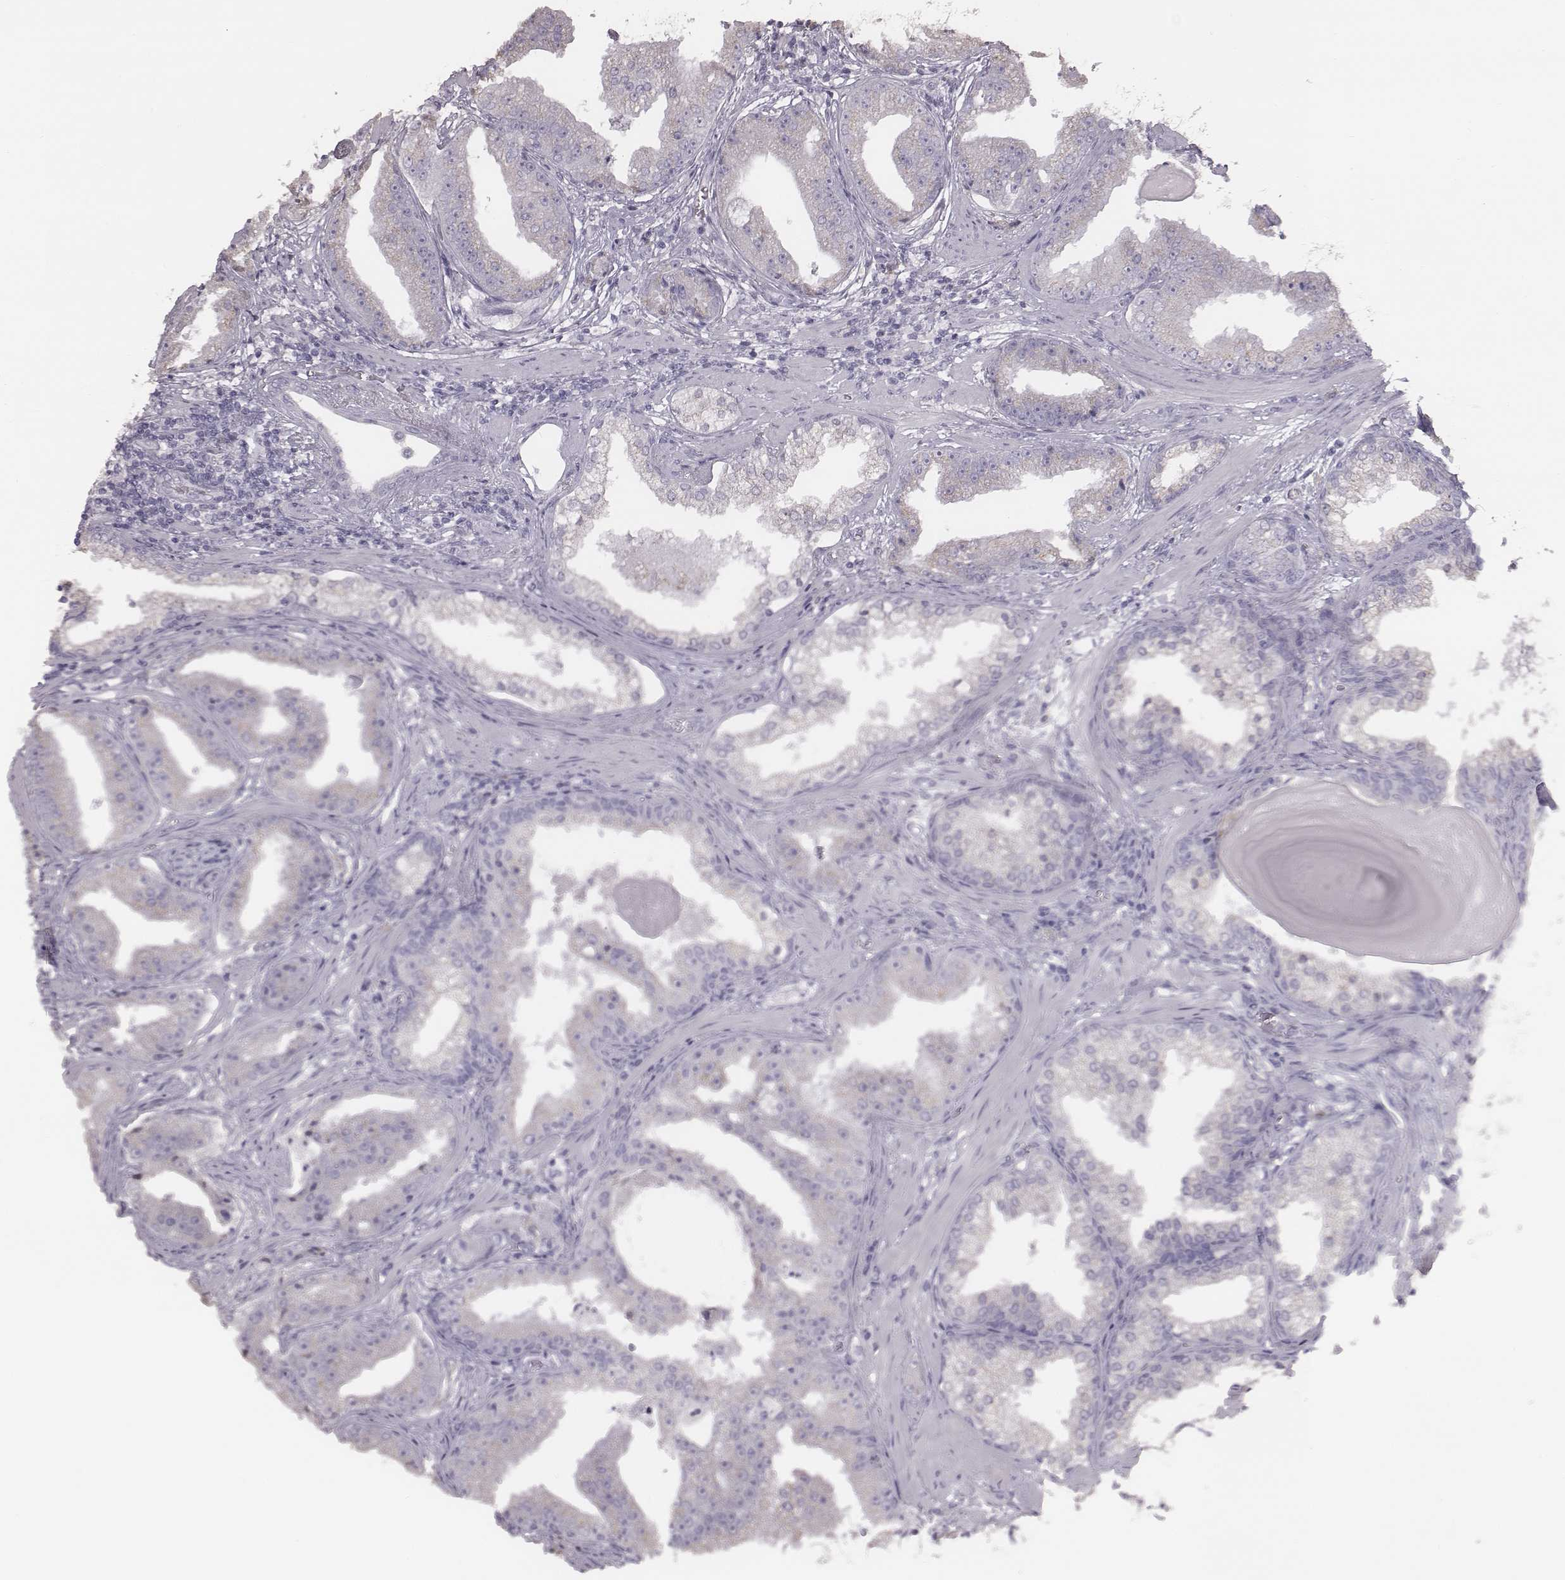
{"staining": {"intensity": "negative", "quantity": "none", "location": "none"}, "tissue": "prostate cancer", "cell_type": "Tumor cells", "image_type": "cancer", "snomed": [{"axis": "morphology", "description": "Adenocarcinoma, Low grade"}, {"axis": "topography", "description": "Prostate"}], "caption": "A histopathology image of human prostate cancer is negative for staining in tumor cells.", "gene": "C6orf58", "patient": {"sex": "male", "age": 62}}